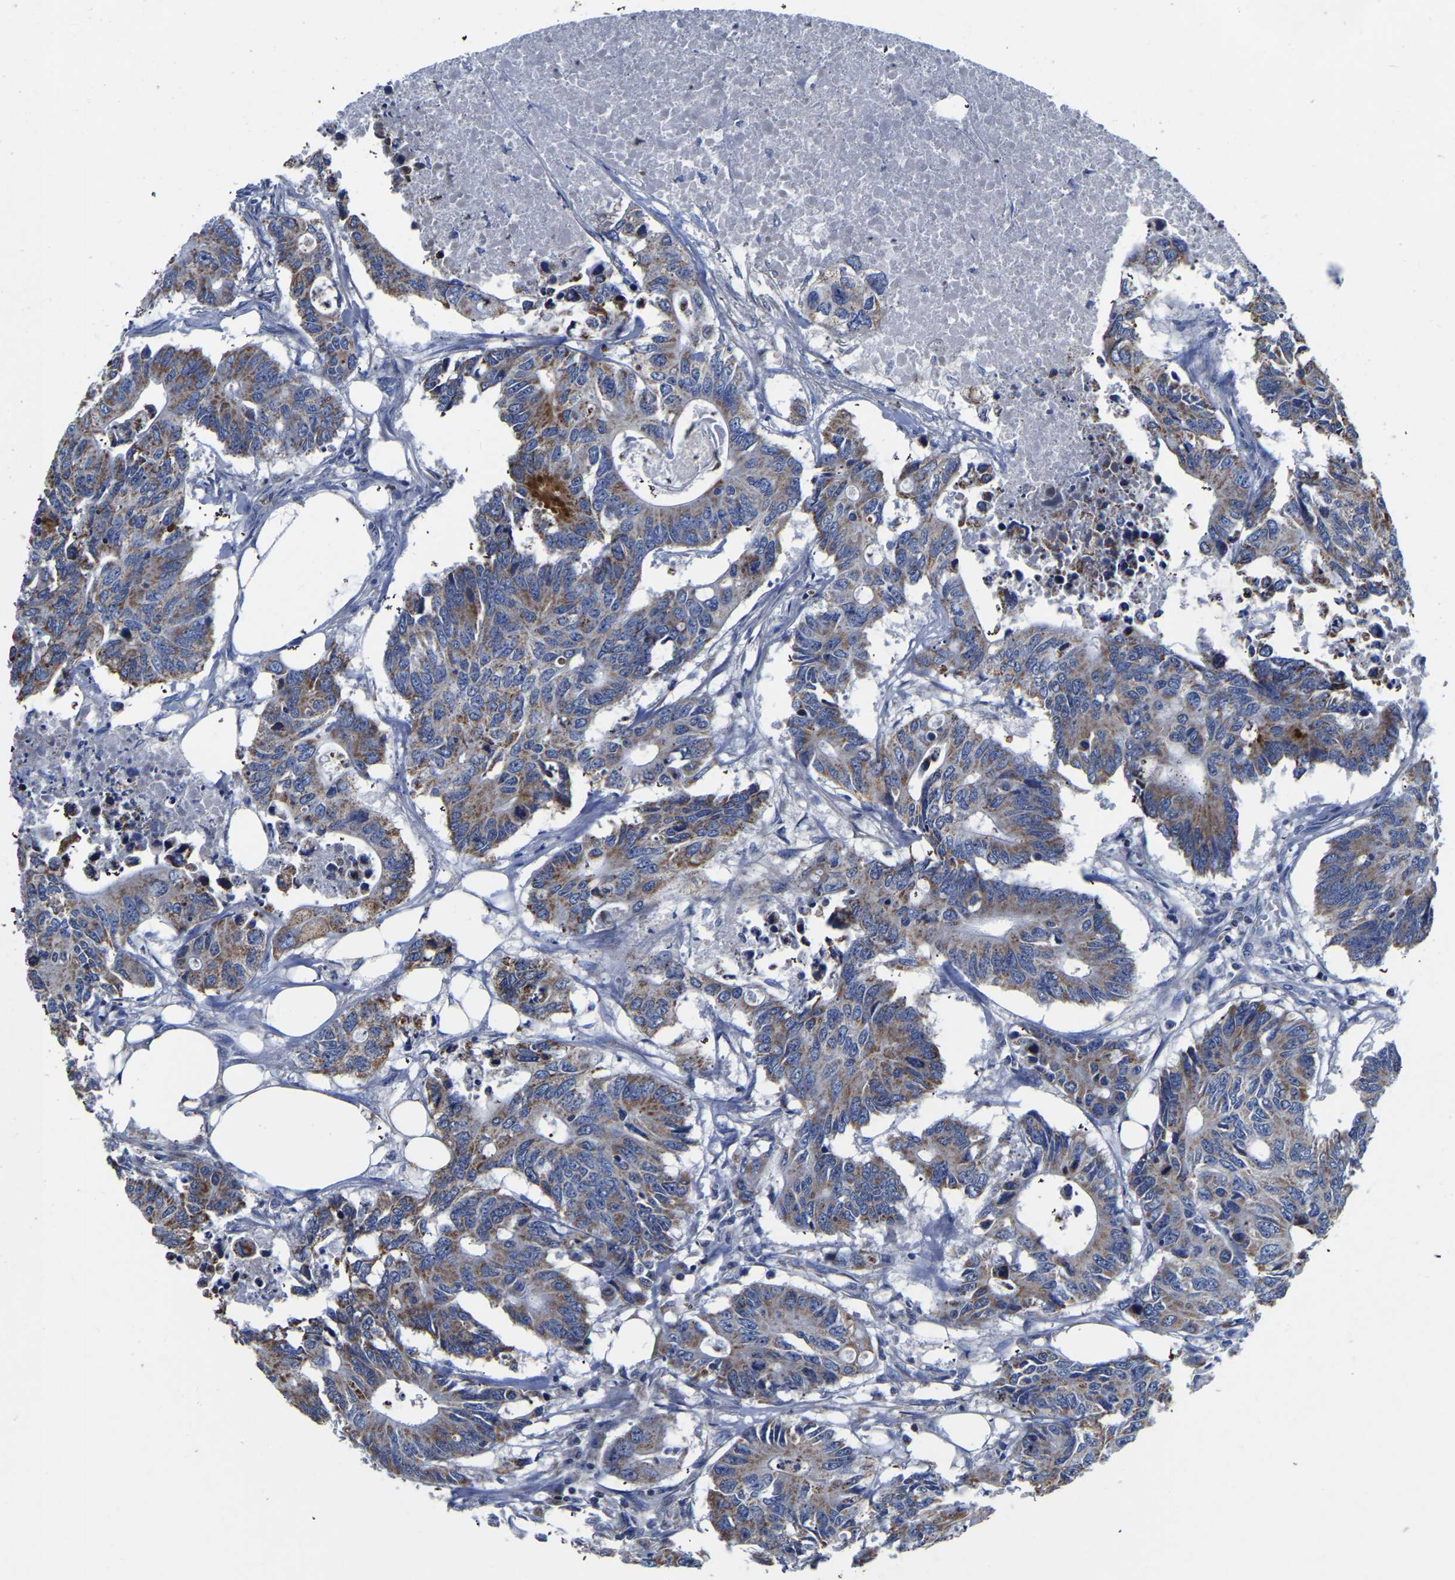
{"staining": {"intensity": "moderate", "quantity": ">75%", "location": "cytoplasmic/membranous"}, "tissue": "colorectal cancer", "cell_type": "Tumor cells", "image_type": "cancer", "snomed": [{"axis": "morphology", "description": "Adenocarcinoma, NOS"}, {"axis": "topography", "description": "Colon"}], "caption": "Colorectal cancer was stained to show a protein in brown. There is medium levels of moderate cytoplasmic/membranous positivity in approximately >75% of tumor cells.", "gene": "FGD5", "patient": {"sex": "male", "age": 71}}